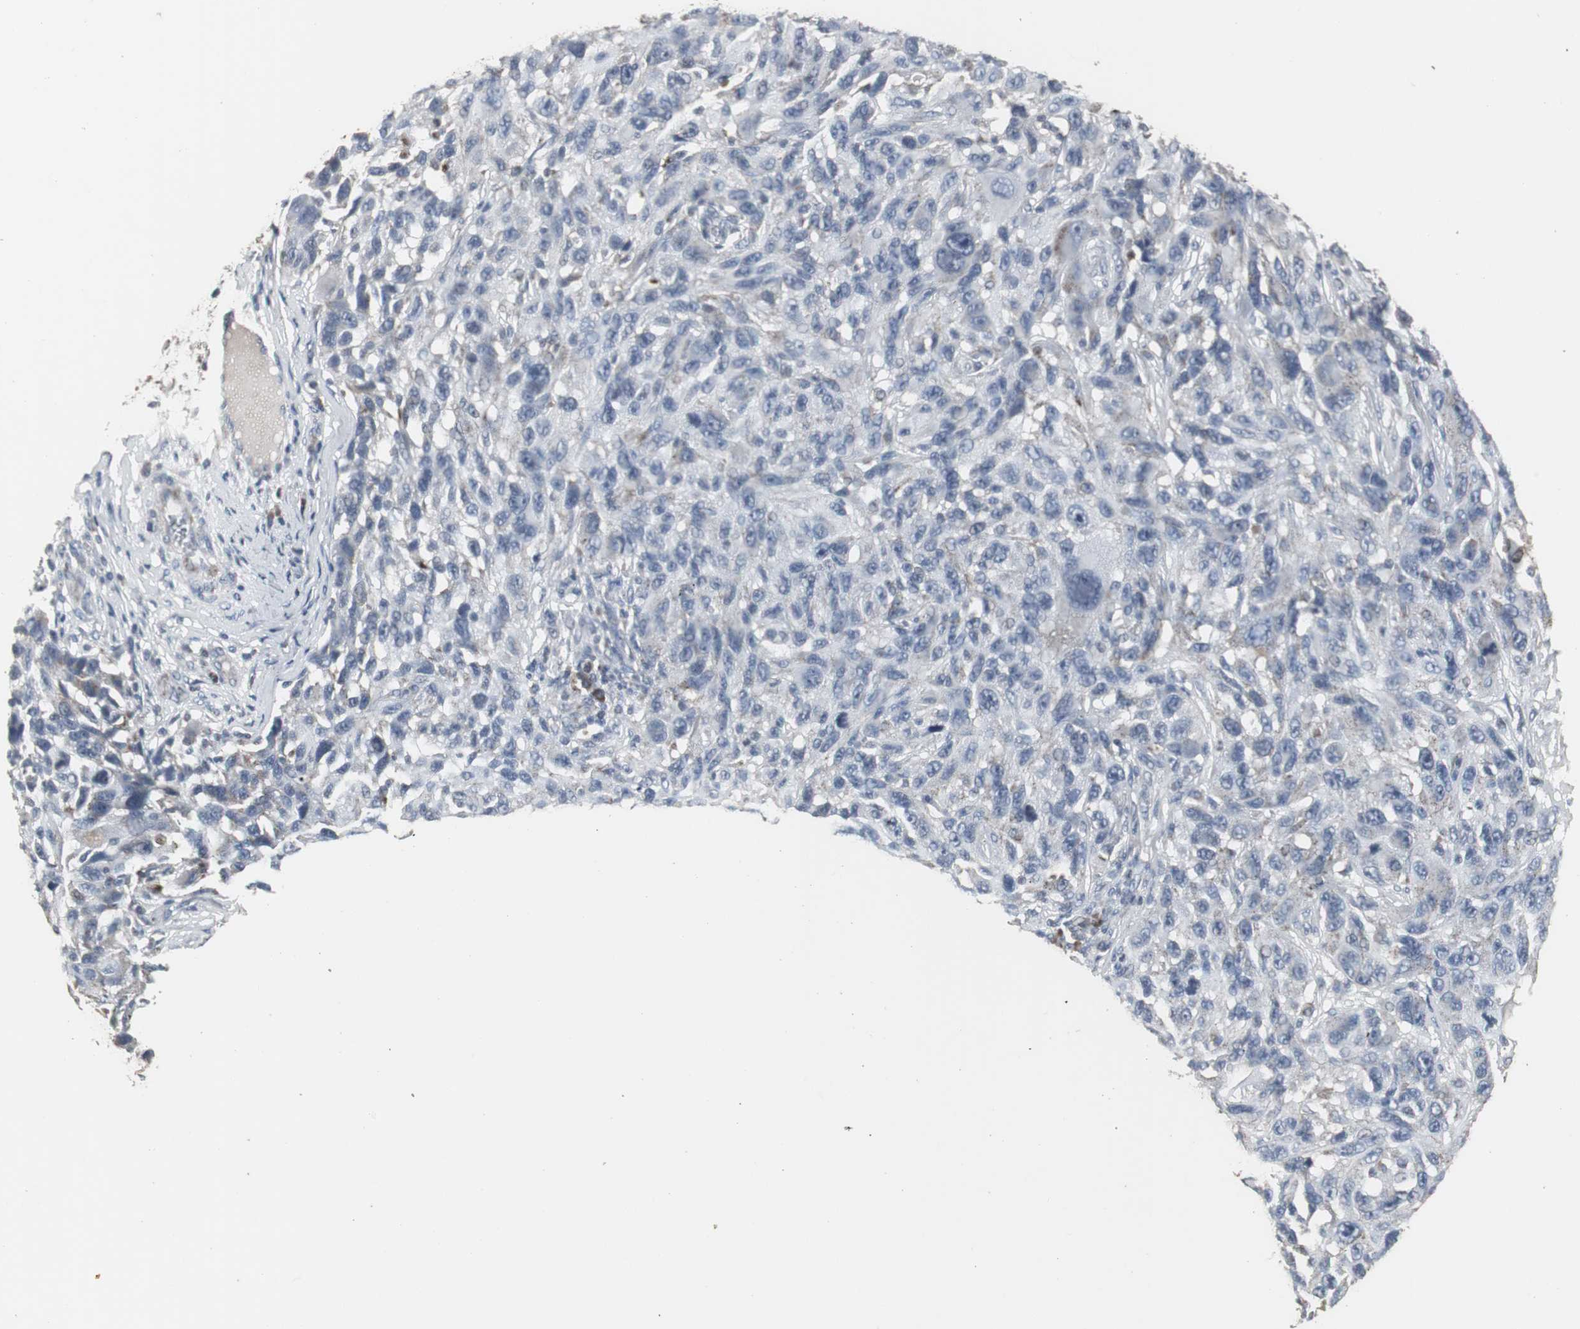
{"staining": {"intensity": "weak", "quantity": "<25%", "location": "cytoplasmic/membranous"}, "tissue": "melanoma", "cell_type": "Tumor cells", "image_type": "cancer", "snomed": [{"axis": "morphology", "description": "Malignant melanoma, NOS"}, {"axis": "topography", "description": "Skin"}], "caption": "Human malignant melanoma stained for a protein using immunohistochemistry (IHC) reveals no staining in tumor cells.", "gene": "ACAA1", "patient": {"sex": "male", "age": 53}}